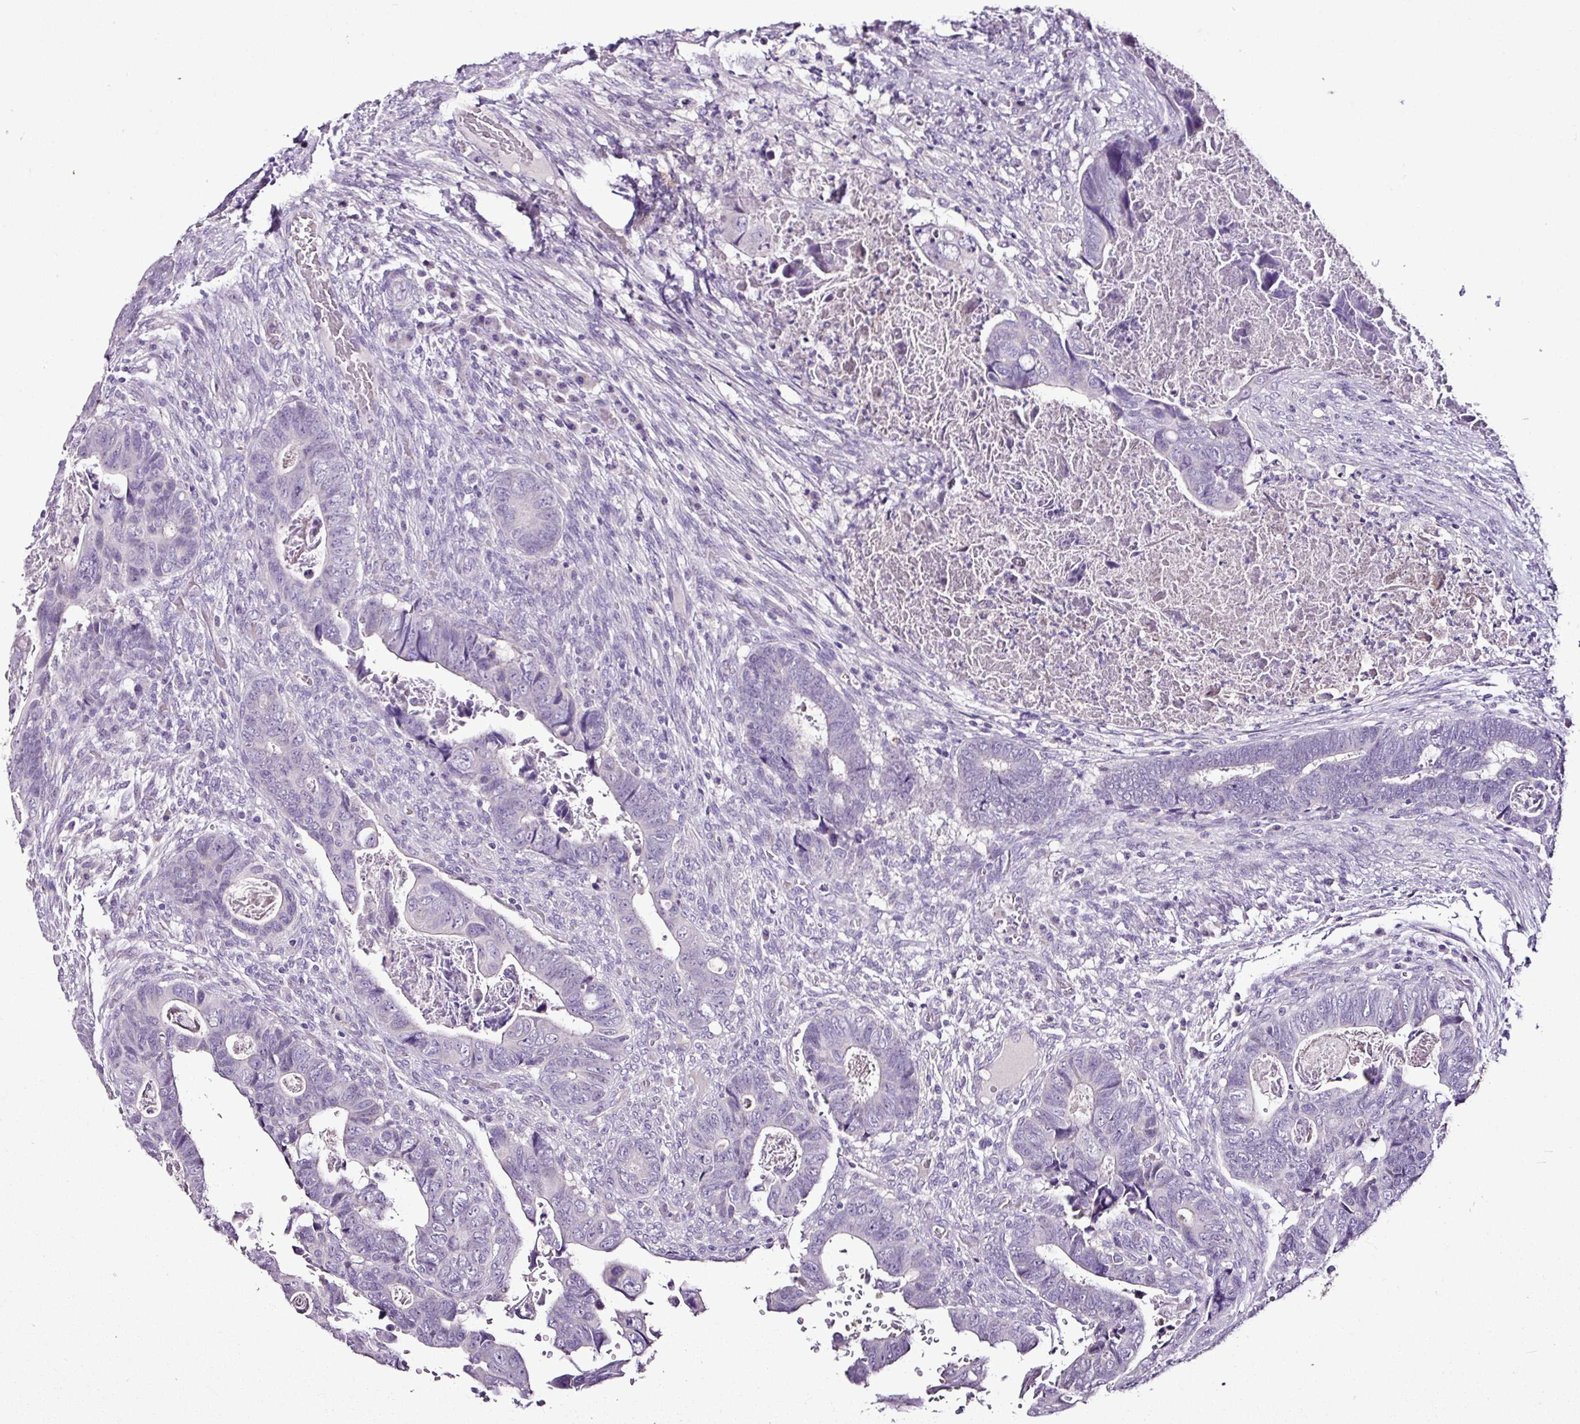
{"staining": {"intensity": "negative", "quantity": "none", "location": "none"}, "tissue": "colorectal cancer", "cell_type": "Tumor cells", "image_type": "cancer", "snomed": [{"axis": "morphology", "description": "Adenocarcinoma, NOS"}, {"axis": "topography", "description": "Rectum"}], "caption": "Image shows no protein expression in tumor cells of adenocarcinoma (colorectal) tissue. (Brightfield microscopy of DAB (3,3'-diaminobenzidine) immunohistochemistry (IHC) at high magnification).", "gene": "ESR1", "patient": {"sex": "female", "age": 78}}